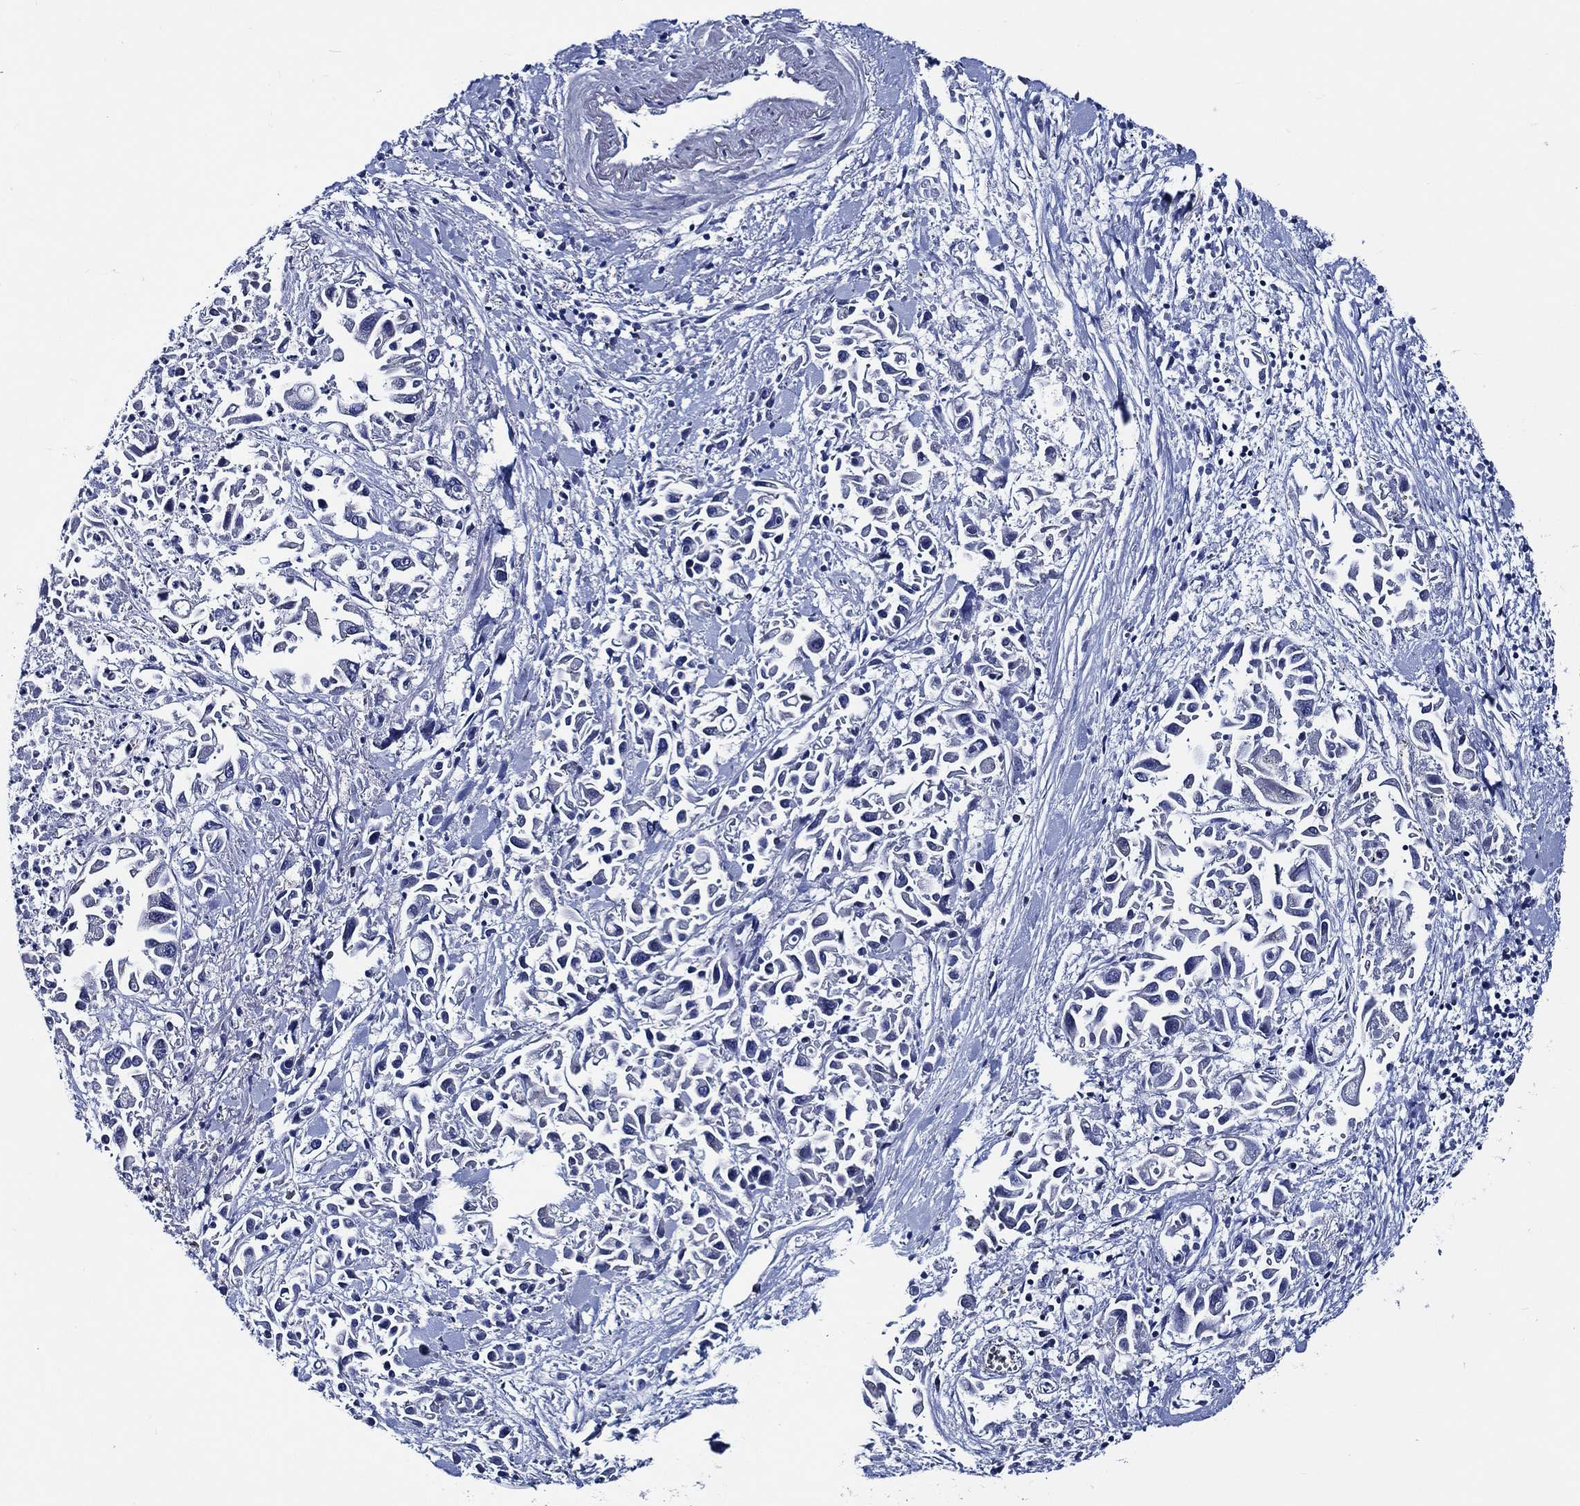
{"staining": {"intensity": "negative", "quantity": "none", "location": "none"}, "tissue": "pancreatic cancer", "cell_type": "Tumor cells", "image_type": "cancer", "snomed": [{"axis": "morphology", "description": "Adenocarcinoma, NOS"}, {"axis": "topography", "description": "Pancreas"}], "caption": "An image of pancreatic cancer (adenocarcinoma) stained for a protein shows no brown staining in tumor cells.", "gene": "WDR62", "patient": {"sex": "female", "age": 83}}